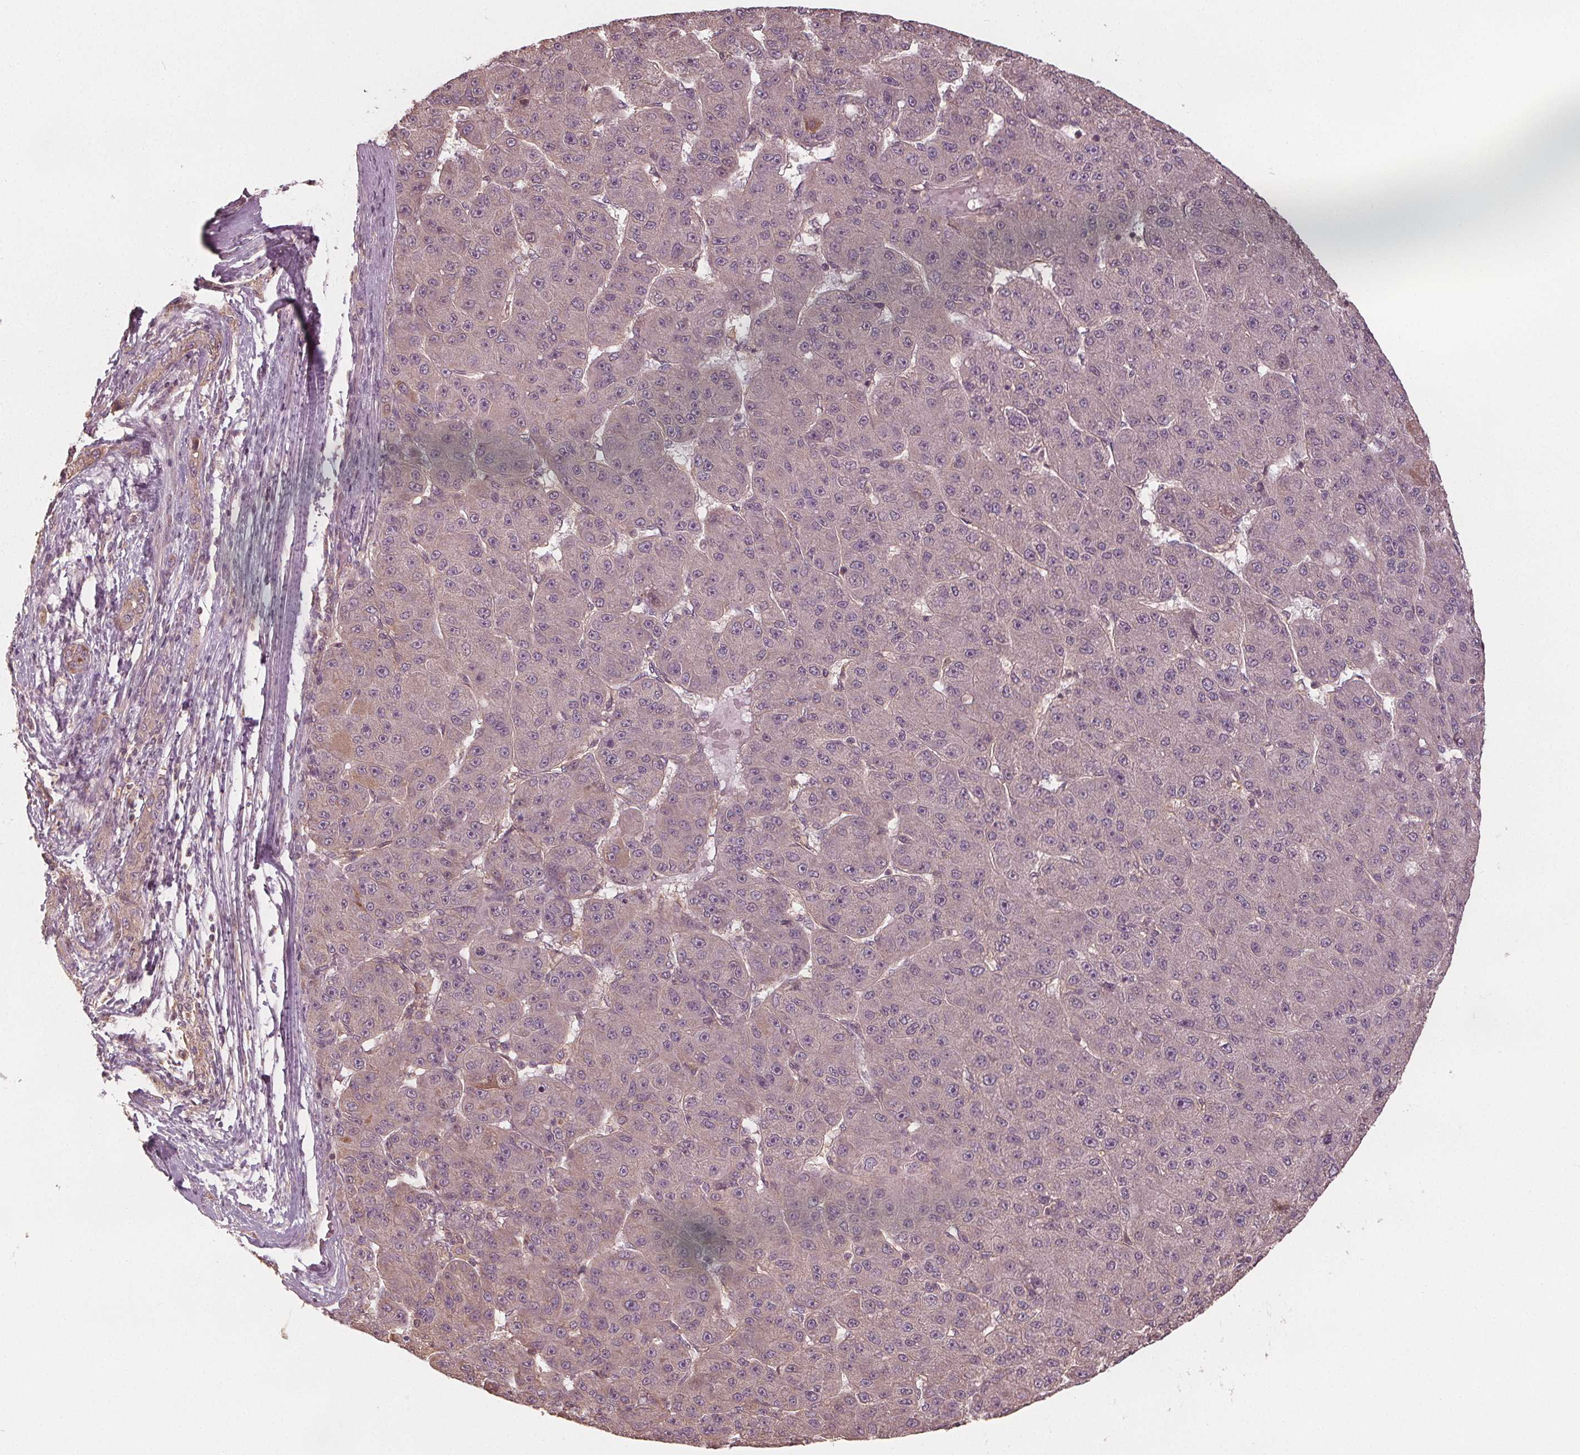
{"staining": {"intensity": "negative", "quantity": "none", "location": "none"}, "tissue": "liver cancer", "cell_type": "Tumor cells", "image_type": "cancer", "snomed": [{"axis": "morphology", "description": "Carcinoma, Hepatocellular, NOS"}, {"axis": "topography", "description": "Liver"}], "caption": "Immunohistochemistry (IHC) of human liver hepatocellular carcinoma demonstrates no positivity in tumor cells.", "gene": "GNB2", "patient": {"sex": "male", "age": 67}}